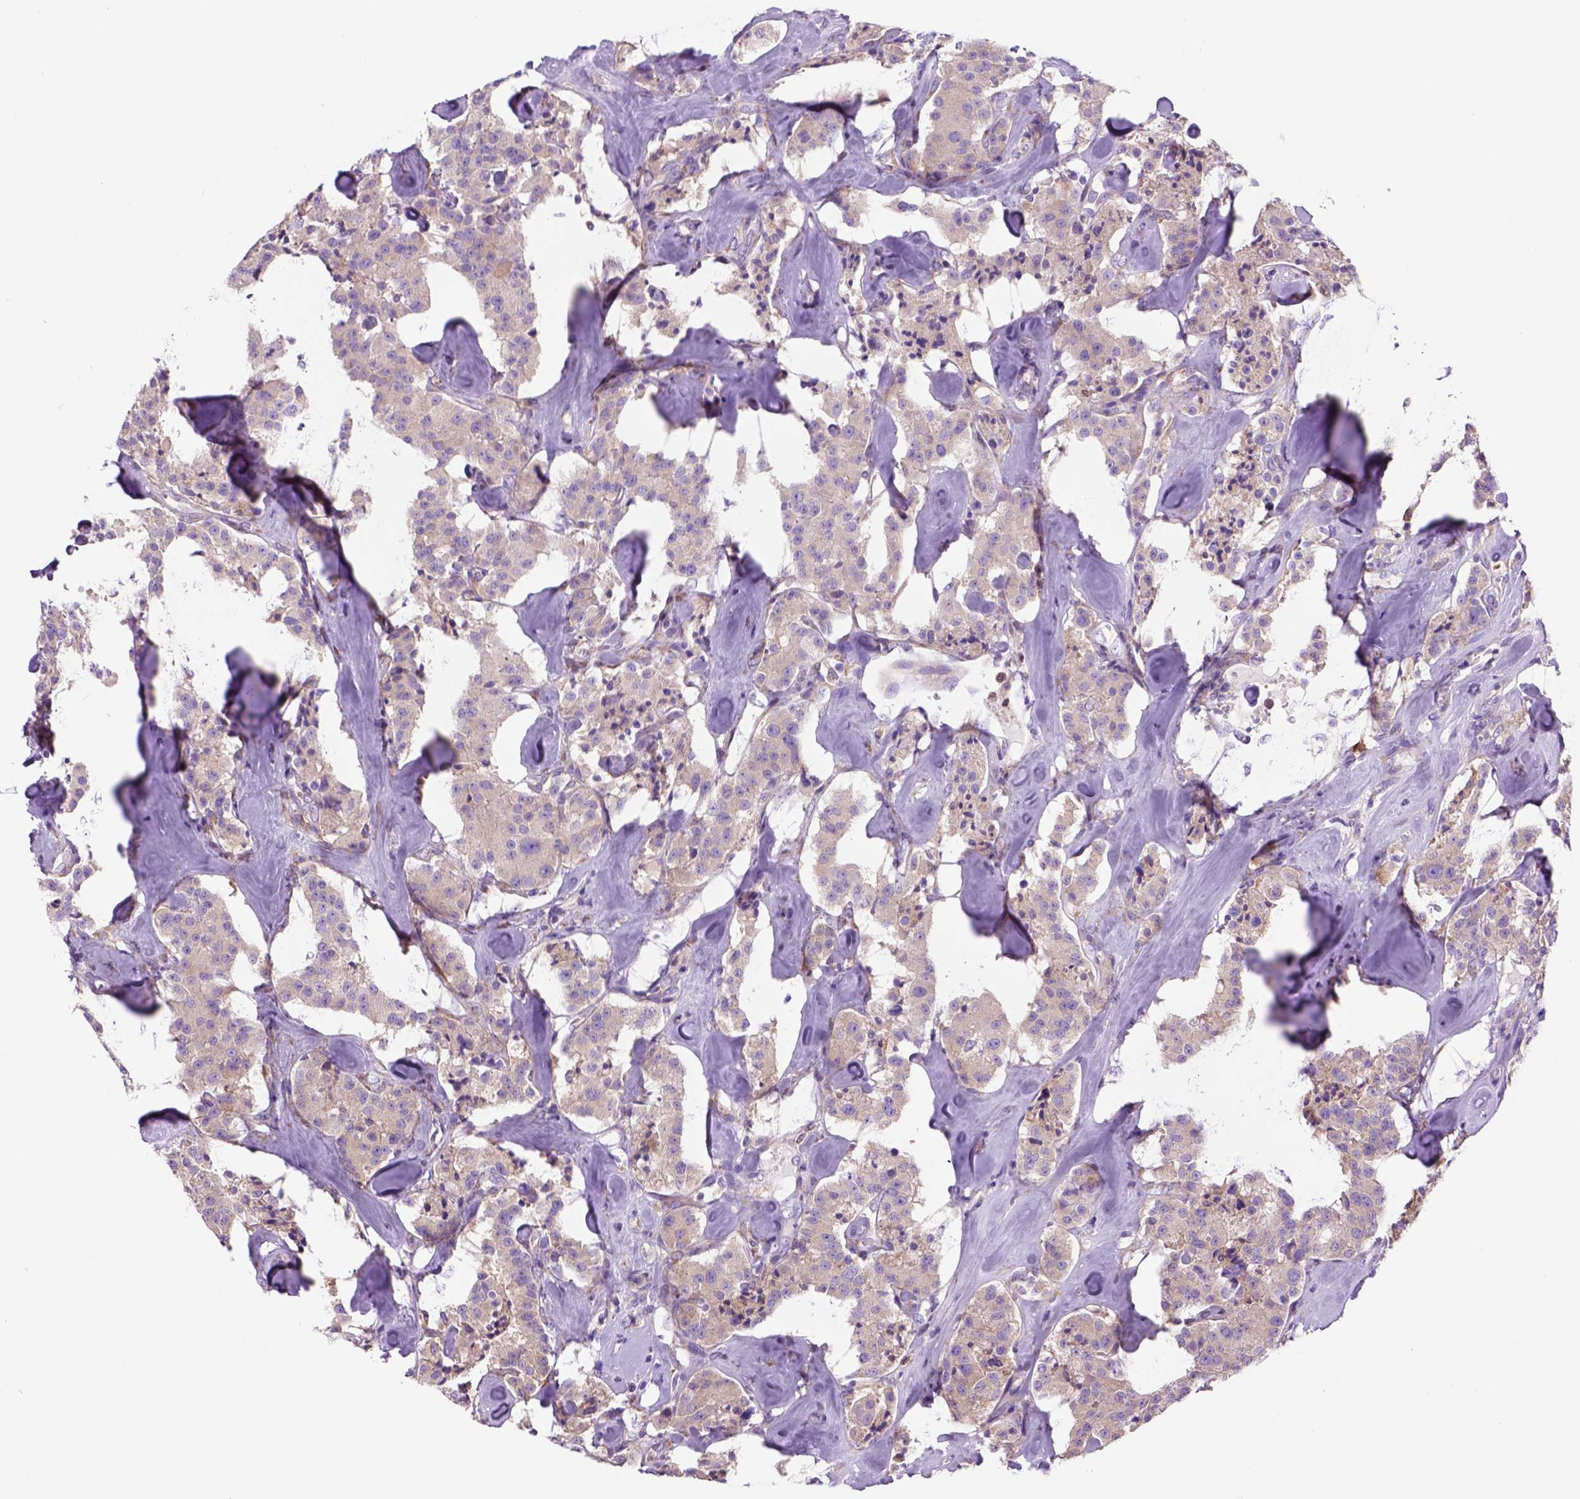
{"staining": {"intensity": "weak", "quantity": ">75%", "location": "cytoplasmic/membranous"}, "tissue": "carcinoid", "cell_type": "Tumor cells", "image_type": "cancer", "snomed": [{"axis": "morphology", "description": "Carcinoid, malignant, NOS"}, {"axis": "topography", "description": "Pancreas"}], "caption": "A brown stain shows weak cytoplasmic/membranous positivity of a protein in human malignant carcinoid tumor cells.", "gene": "PIAS3", "patient": {"sex": "male", "age": 41}}